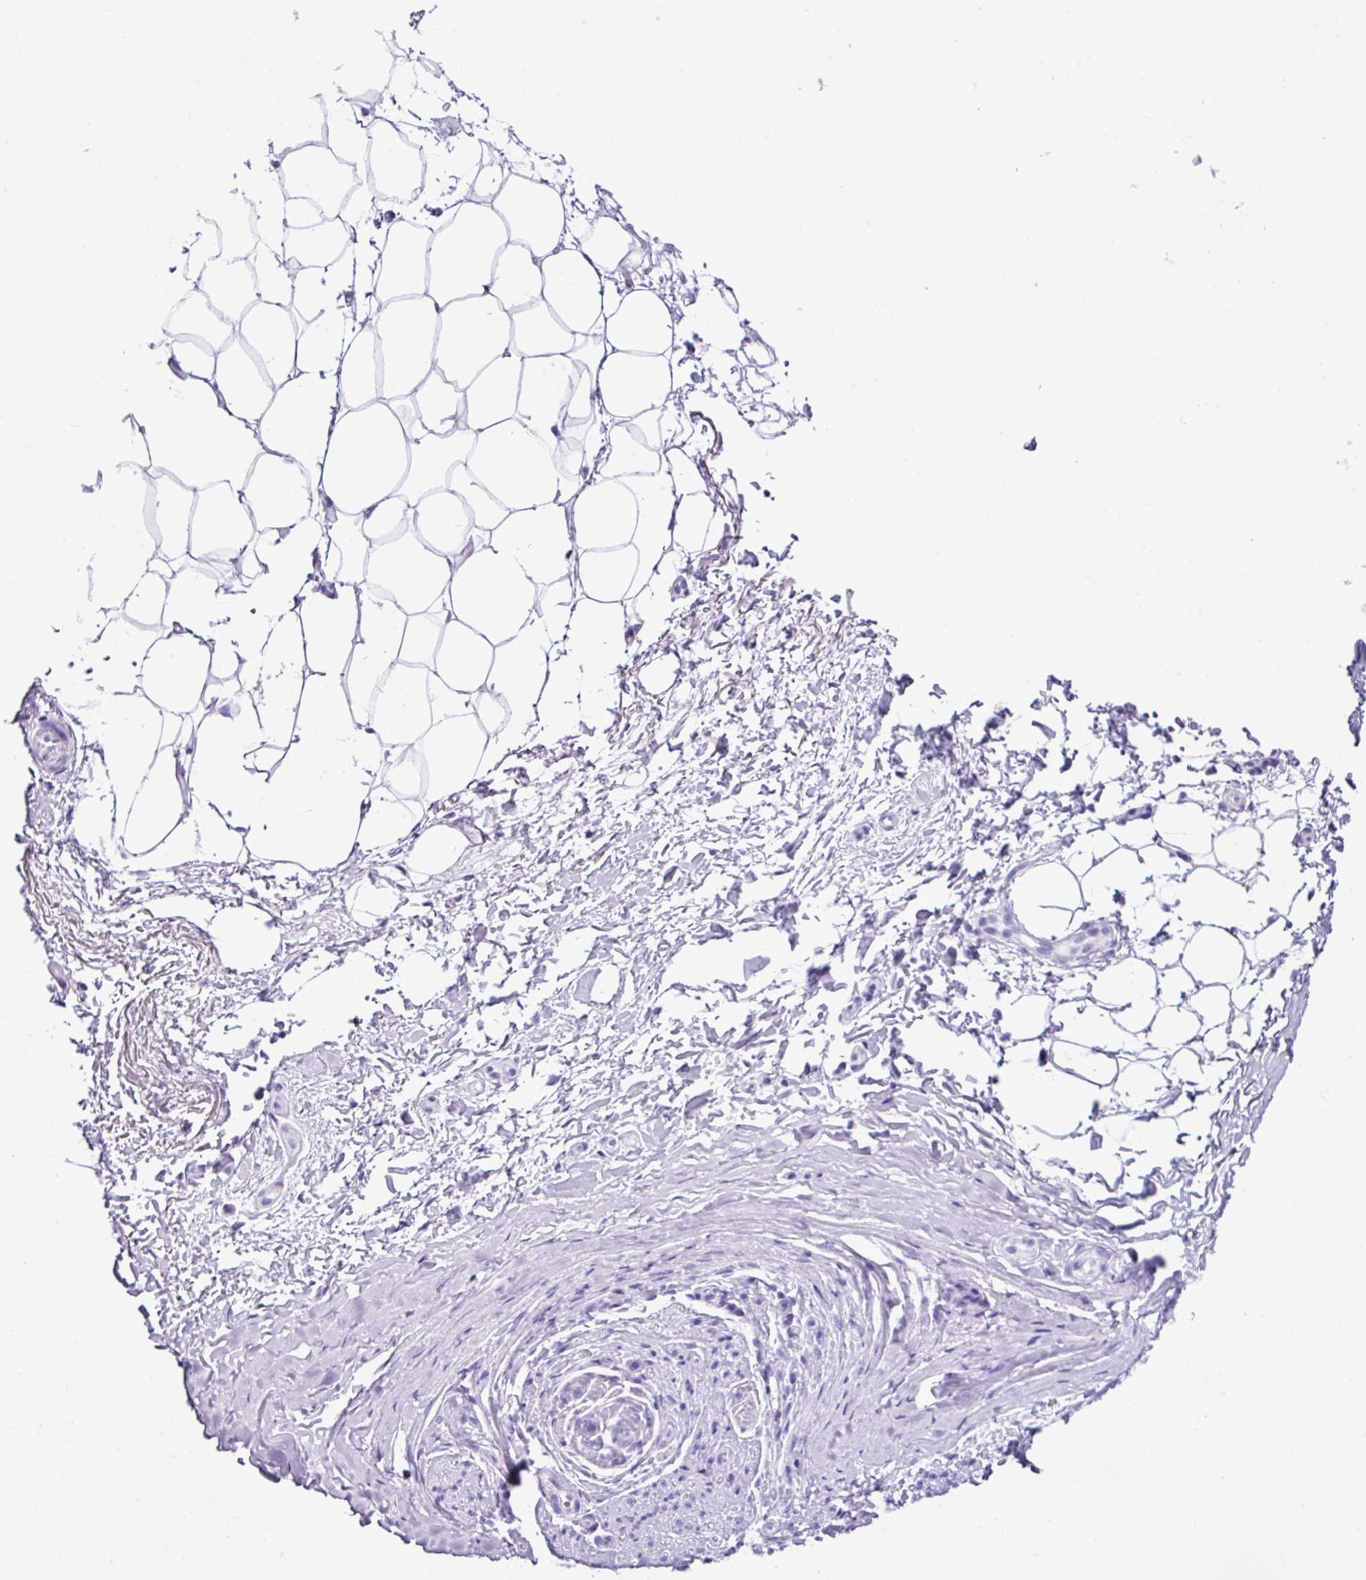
{"staining": {"intensity": "negative", "quantity": "none", "location": "none"}, "tissue": "adipose tissue", "cell_type": "Adipocytes", "image_type": "normal", "snomed": [{"axis": "morphology", "description": "Normal tissue, NOS"}, {"axis": "topography", "description": "Peripheral nerve tissue"}], "caption": "The photomicrograph reveals no significant positivity in adipocytes of adipose tissue.", "gene": "RGS21", "patient": {"sex": "female", "age": 61}}